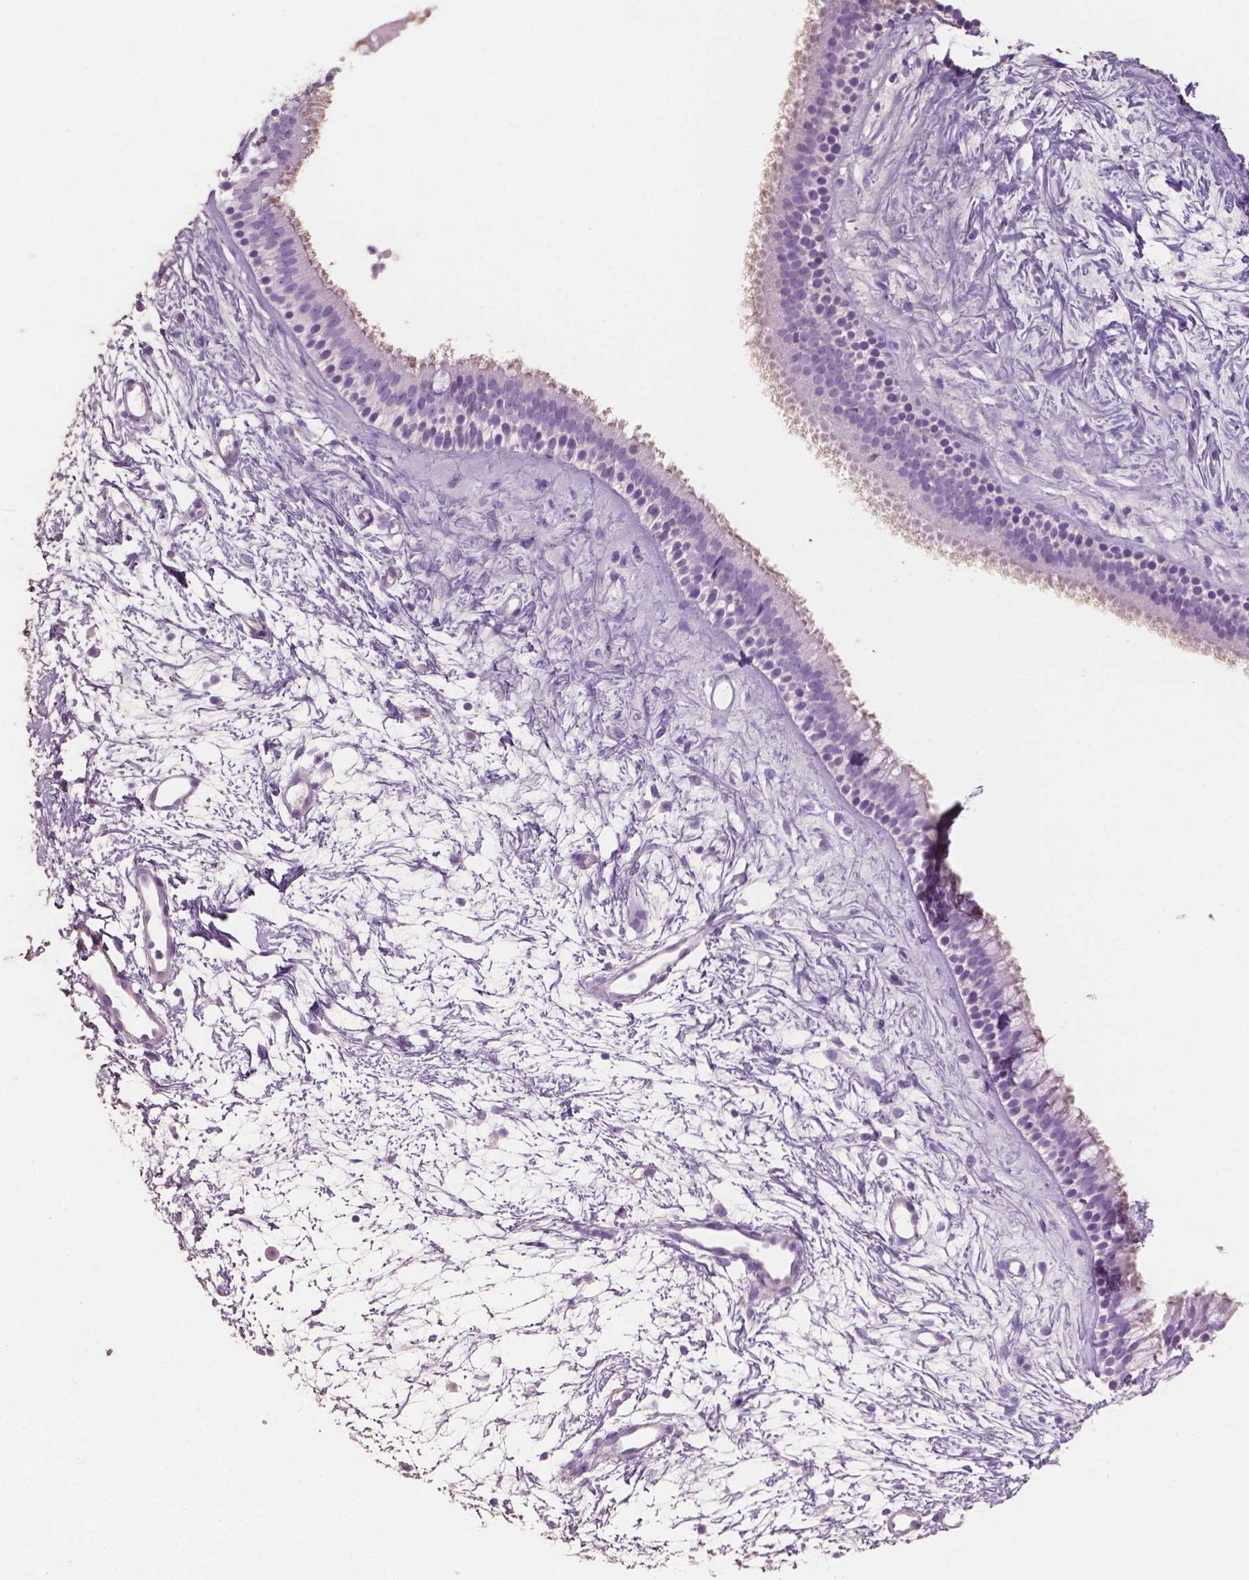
{"staining": {"intensity": "weak", "quantity": "25%-75%", "location": "cytoplasmic/membranous"}, "tissue": "nasopharynx", "cell_type": "Respiratory epithelial cells", "image_type": "normal", "snomed": [{"axis": "morphology", "description": "Normal tissue, NOS"}, {"axis": "topography", "description": "Nasopharynx"}], "caption": "Nasopharynx stained with a brown dye exhibits weak cytoplasmic/membranous positive staining in approximately 25%-75% of respiratory epithelial cells.", "gene": "SBSN", "patient": {"sex": "male", "age": 58}}